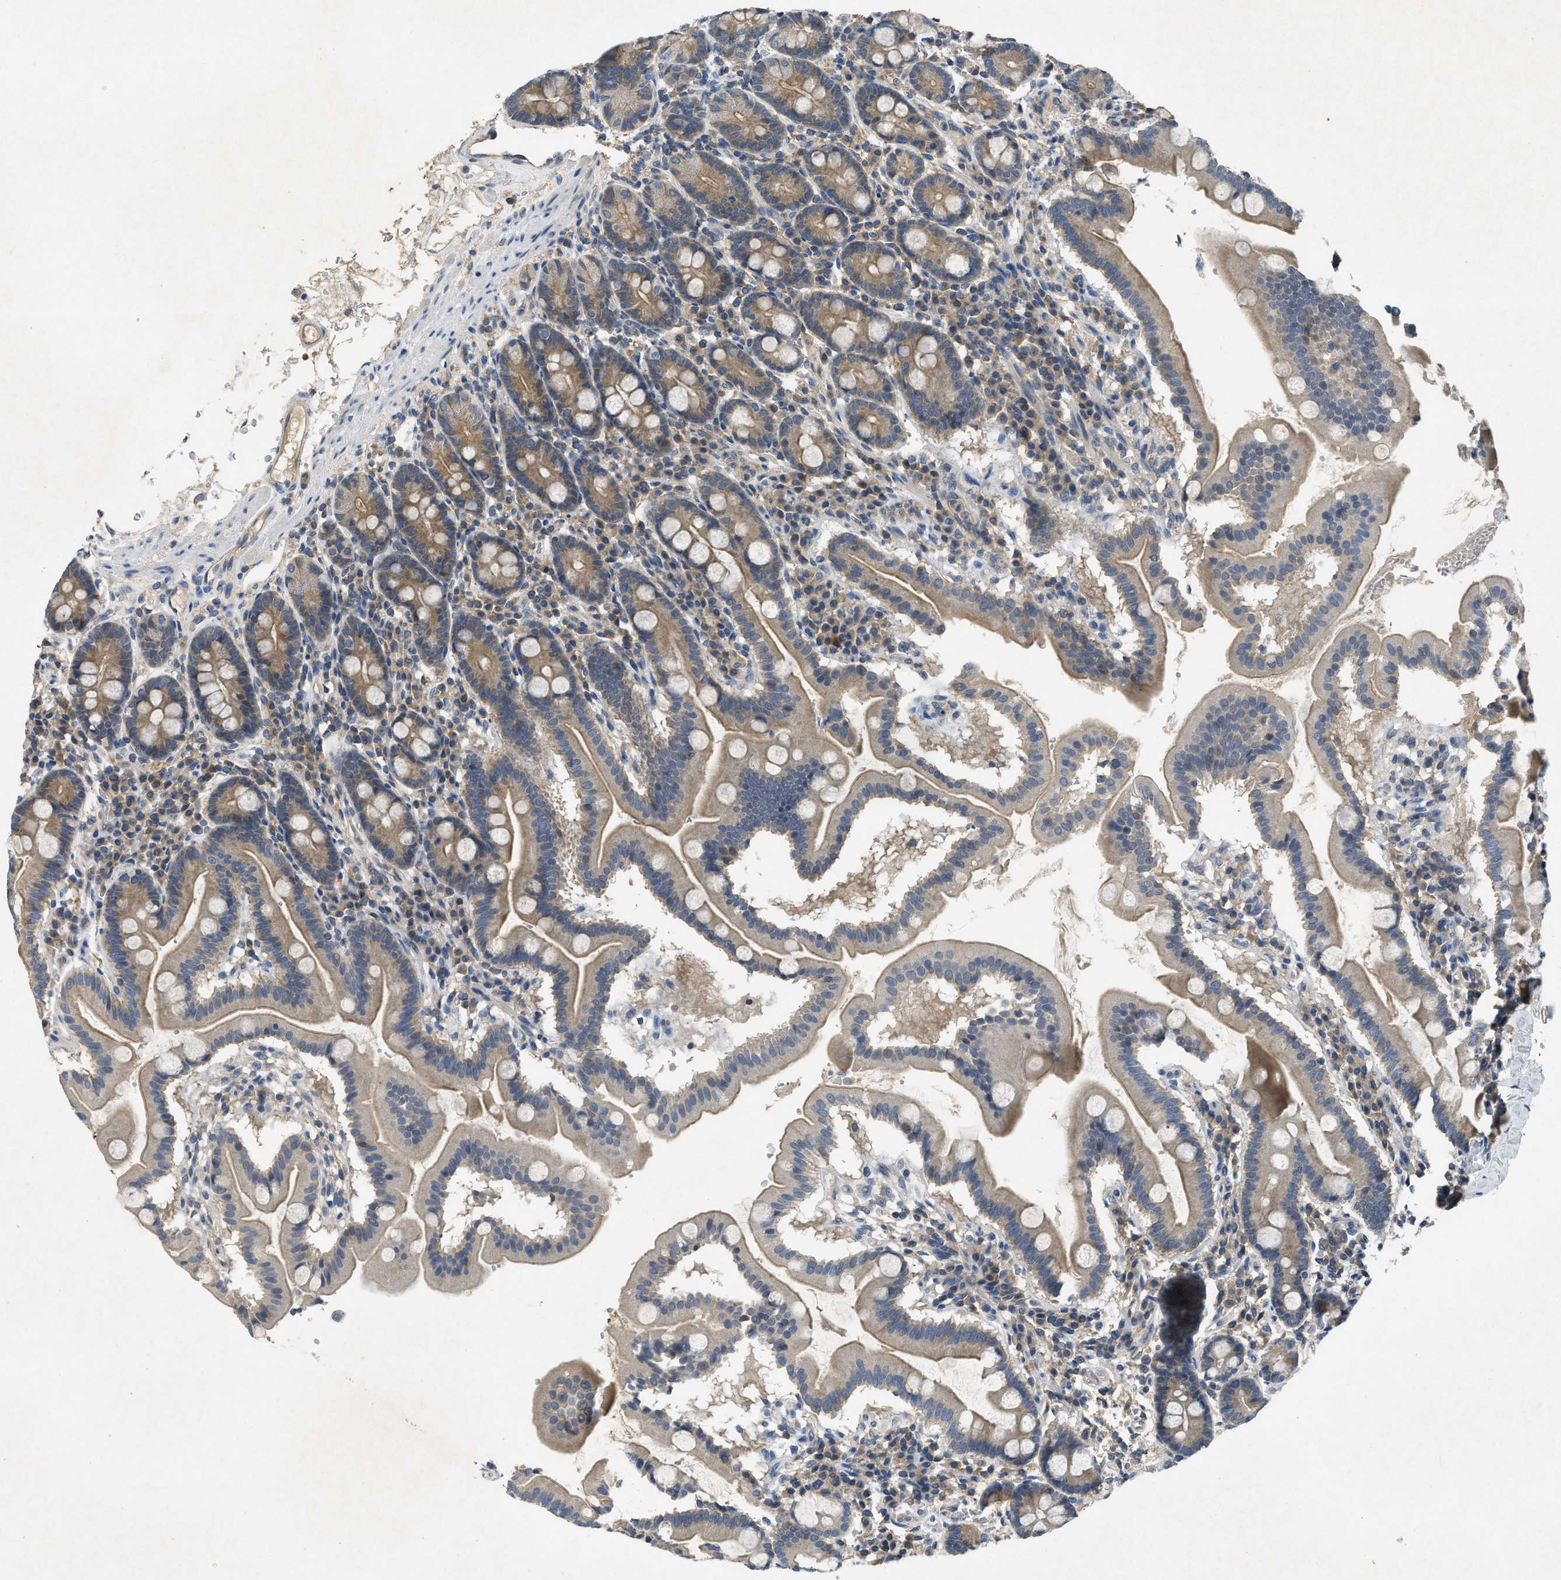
{"staining": {"intensity": "moderate", "quantity": "25%-75%", "location": "cytoplasmic/membranous"}, "tissue": "duodenum", "cell_type": "Glandular cells", "image_type": "normal", "snomed": [{"axis": "morphology", "description": "Normal tissue, NOS"}, {"axis": "topography", "description": "Duodenum"}], "caption": "Duodenum stained with a brown dye displays moderate cytoplasmic/membranous positive expression in approximately 25%-75% of glandular cells.", "gene": "PPP3CA", "patient": {"sex": "male", "age": 50}}